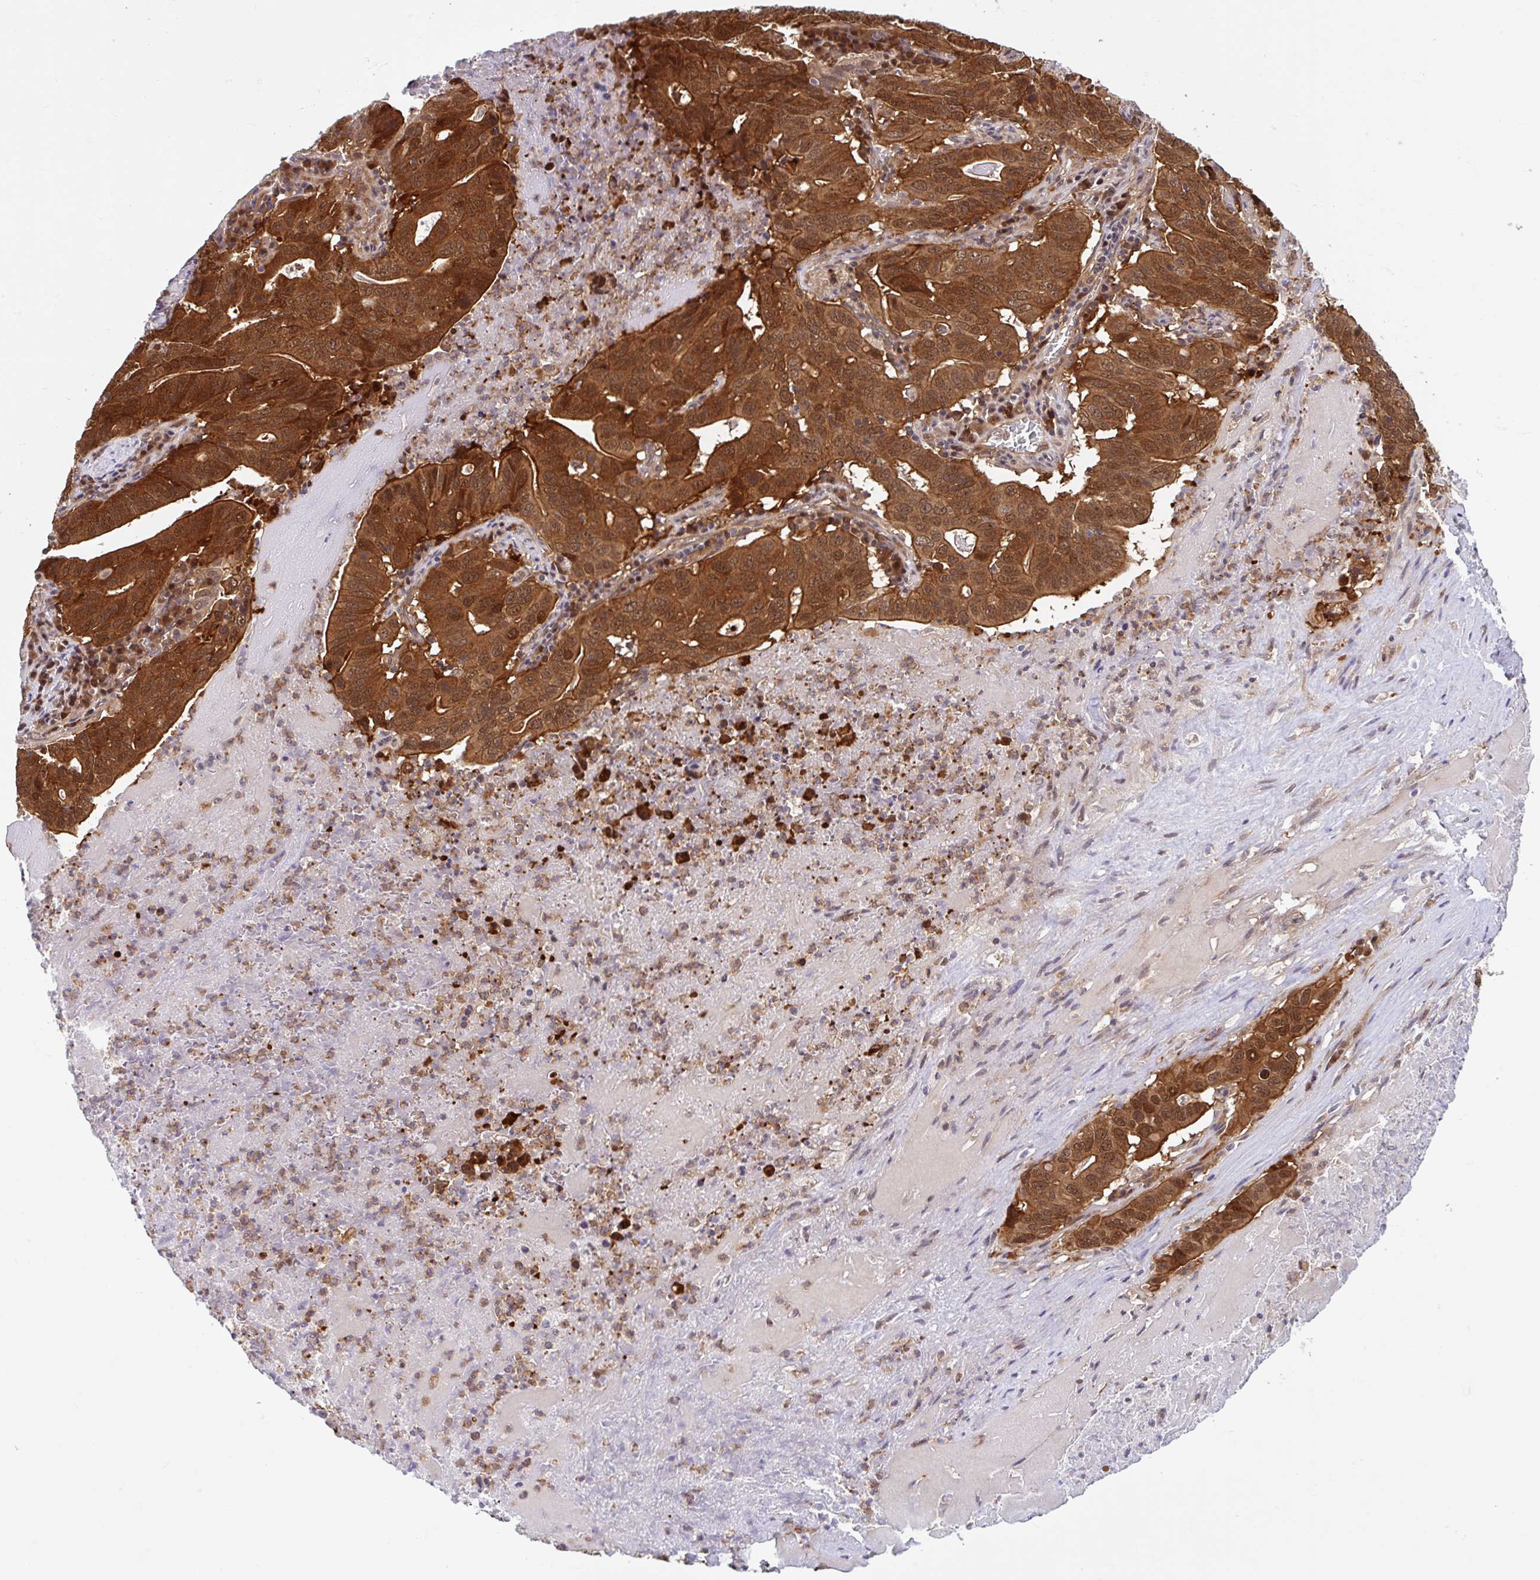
{"staining": {"intensity": "strong", "quantity": ">75%", "location": "cytoplasmic/membranous"}, "tissue": "lung cancer", "cell_type": "Tumor cells", "image_type": "cancer", "snomed": [{"axis": "morphology", "description": "Adenocarcinoma, NOS"}, {"axis": "topography", "description": "Lung"}], "caption": "Immunohistochemistry (IHC) photomicrograph of neoplastic tissue: human lung adenocarcinoma stained using IHC exhibits high levels of strong protein expression localized specifically in the cytoplasmic/membranous of tumor cells, appearing as a cytoplasmic/membranous brown color.", "gene": "HMBS", "patient": {"sex": "female", "age": 60}}